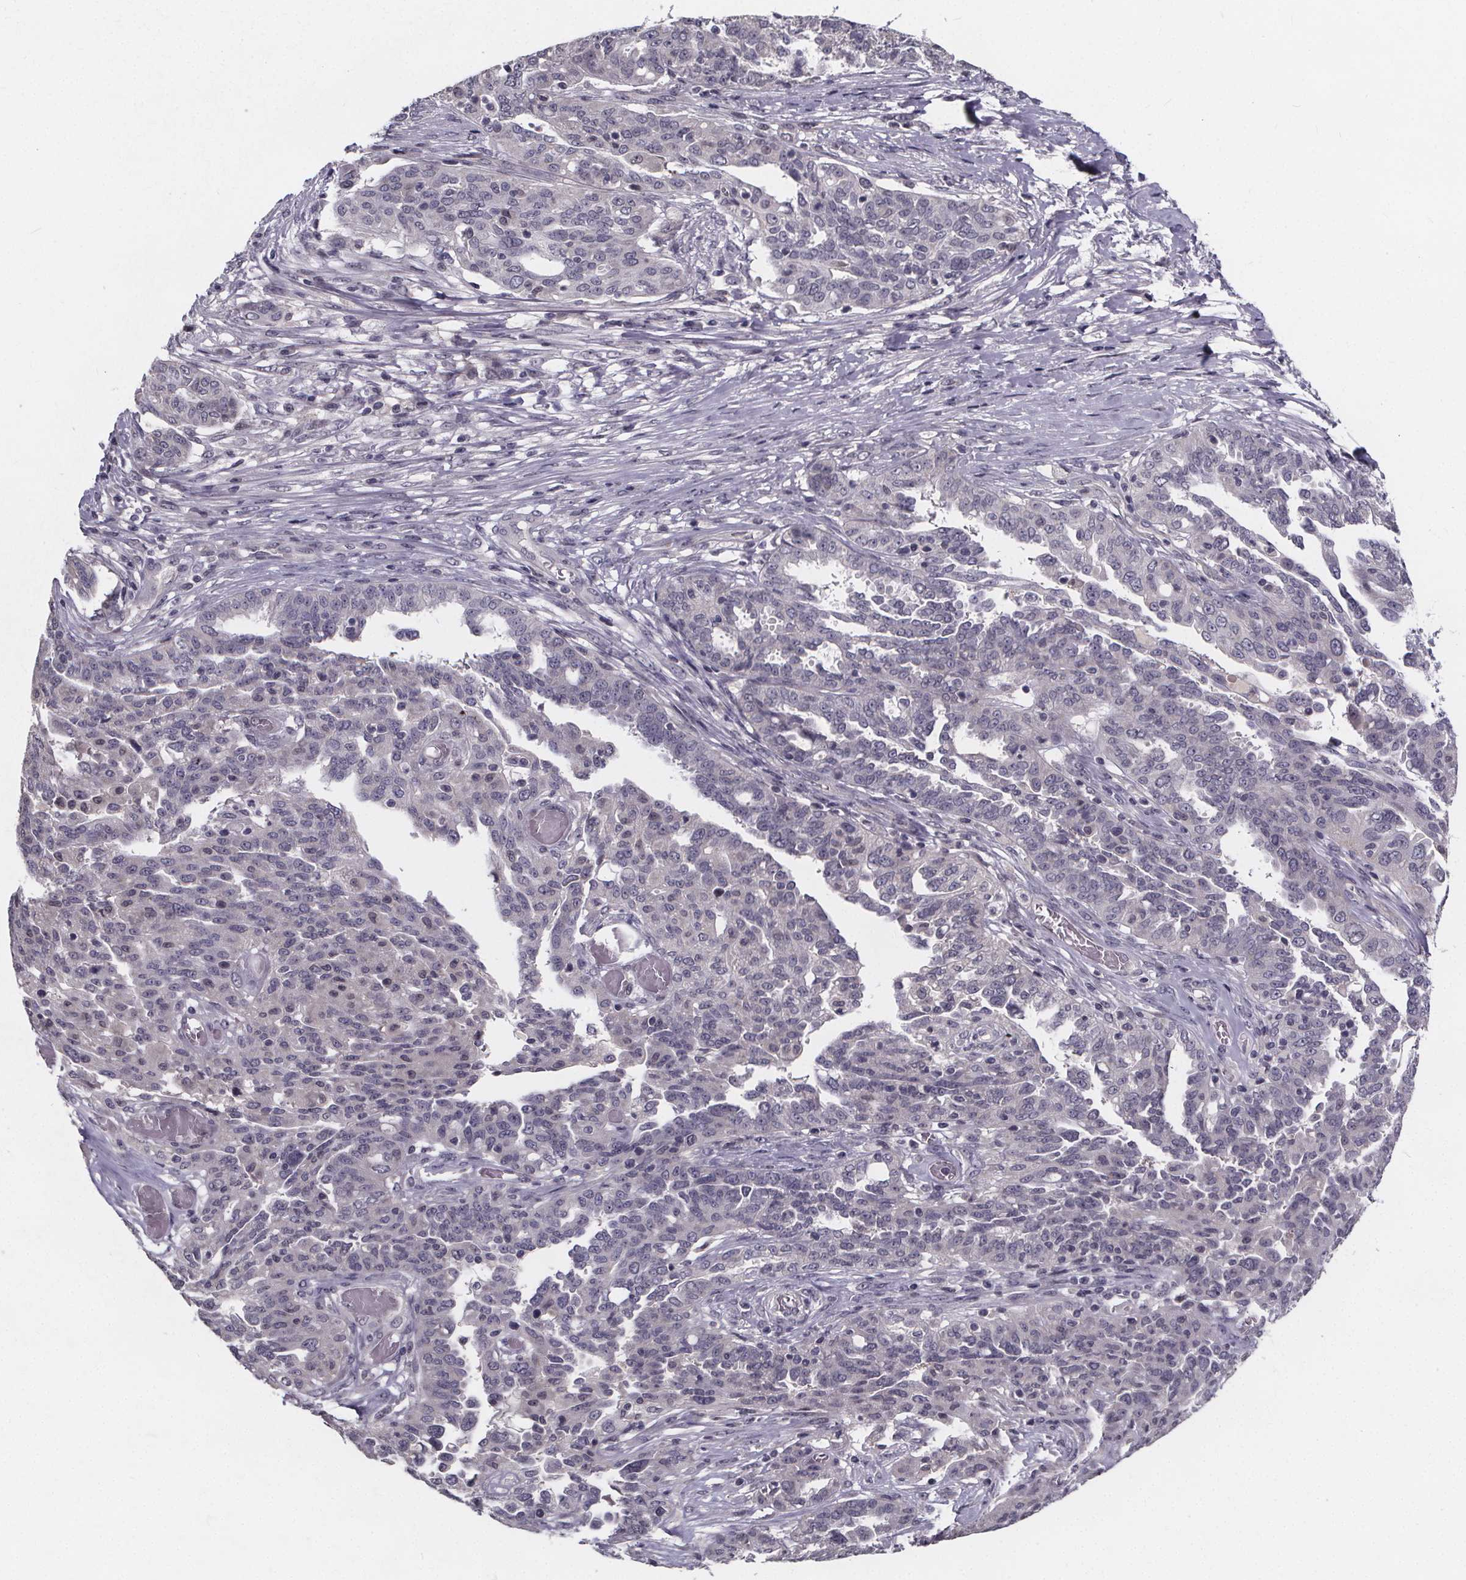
{"staining": {"intensity": "negative", "quantity": "none", "location": "none"}, "tissue": "ovarian cancer", "cell_type": "Tumor cells", "image_type": "cancer", "snomed": [{"axis": "morphology", "description": "Cystadenocarcinoma, serous, NOS"}, {"axis": "topography", "description": "Ovary"}], "caption": "Immunohistochemistry (IHC) of ovarian cancer exhibits no expression in tumor cells.", "gene": "FAM181B", "patient": {"sex": "female", "age": 67}}